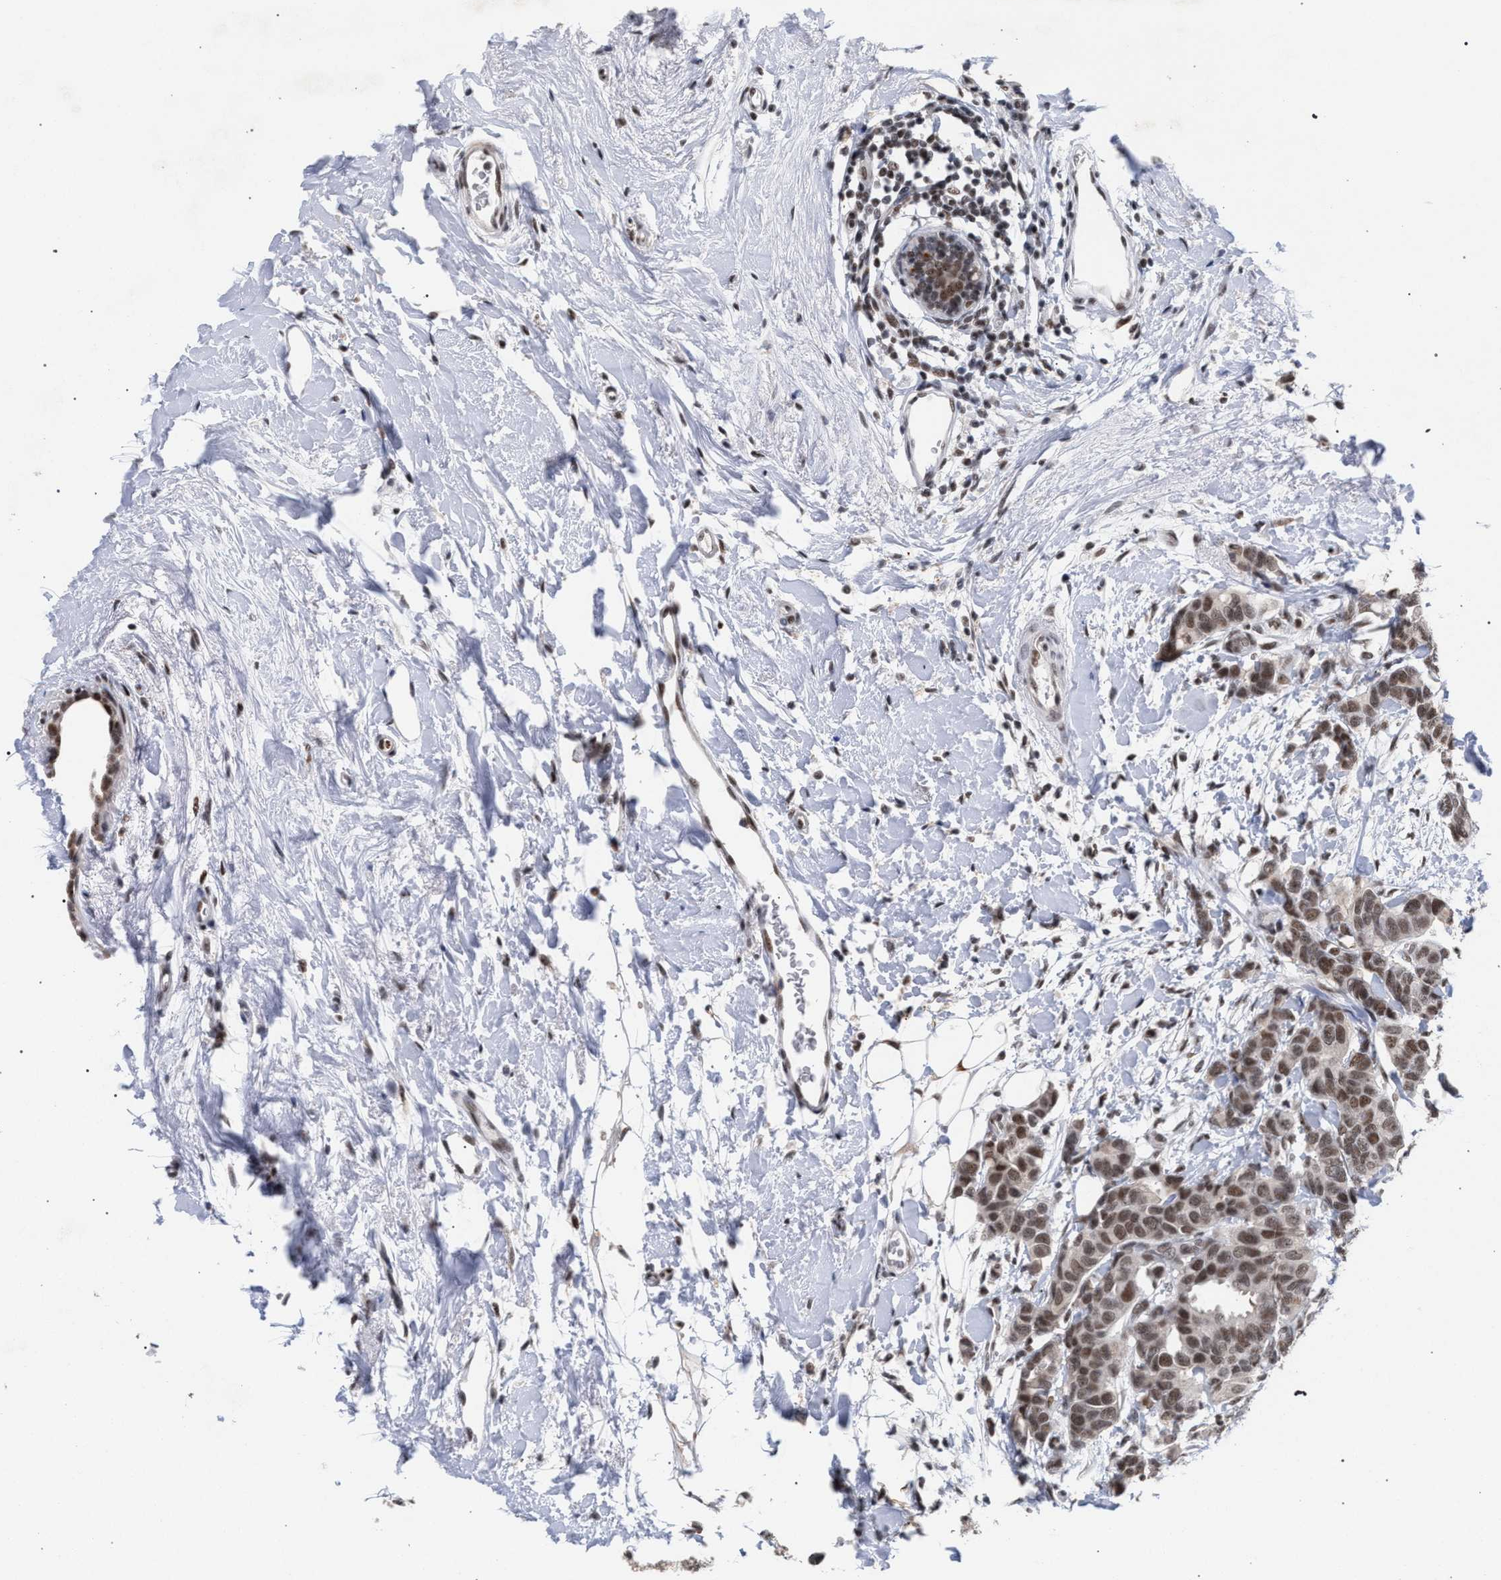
{"staining": {"intensity": "weak", "quantity": ">75%", "location": "nuclear"}, "tissue": "breast cancer", "cell_type": "Tumor cells", "image_type": "cancer", "snomed": [{"axis": "morphology", "description": "Duct carcinoma"}, {"axis": "topography", "description": "Breast"}], "caption": "This is a photomicrograph of immunohistochemistry staining of intraductal carcinoma (breast), which shows weak positivity in the nuclear of tumor cells.", "gene": "SCAF4", "patient": {"sex": "female", "age": 87}}